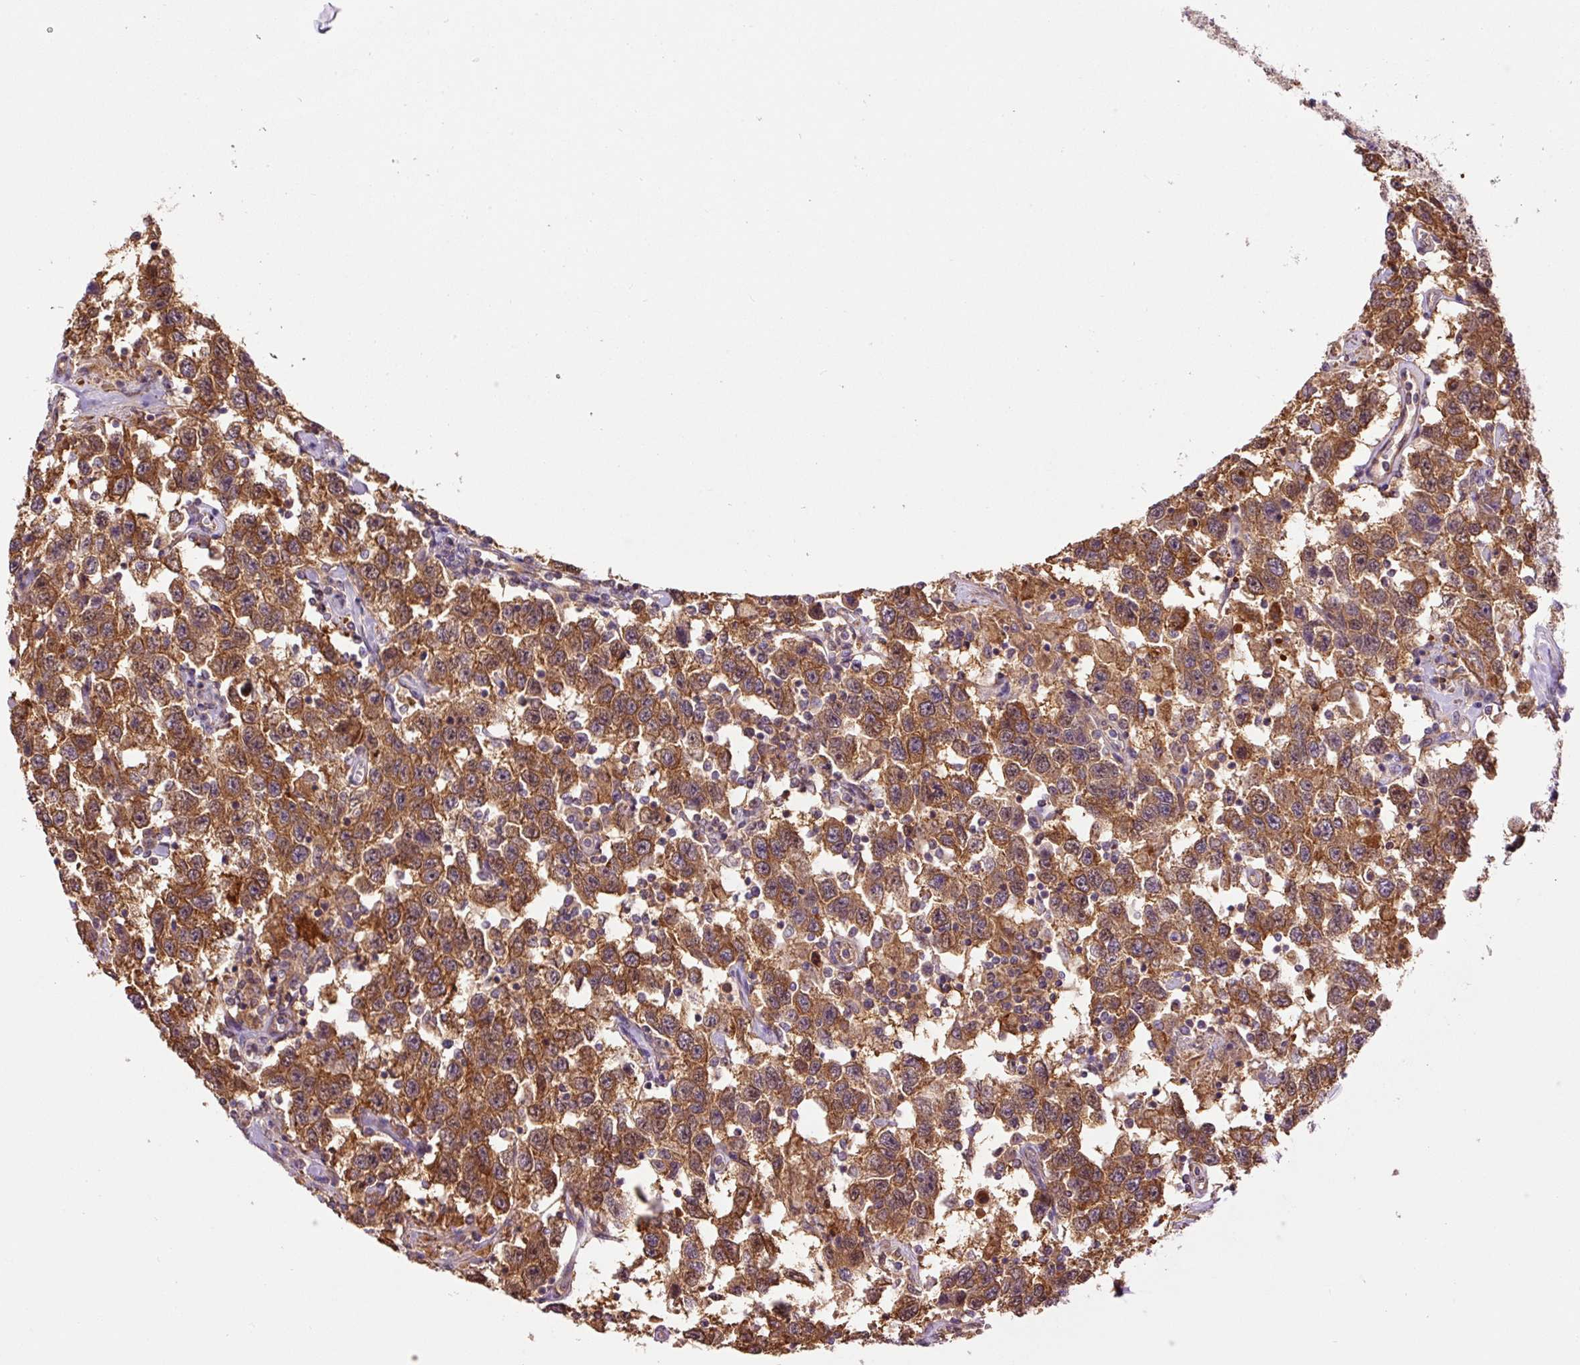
{"staining": {"intensity": "strong", "quantity": ">75%", "location": "cytoplasmic/membranous"}, "tissue": "testis cancer", "cell_type": "Tumor cells", "image_type": "cancer", "snomed": [{"axis": "morphology", "description": "Seminoma, NOS"}, {"axis": "topography", "description": "Testis"}], "caption": "Brown immunohistochemical staining in human testis cancer exhibits strong cytoplasmic/membranous staining in approximately >75% of tumor cells.", "gene": "PCK2", "patient": {"sex": "male", "age": 41}}